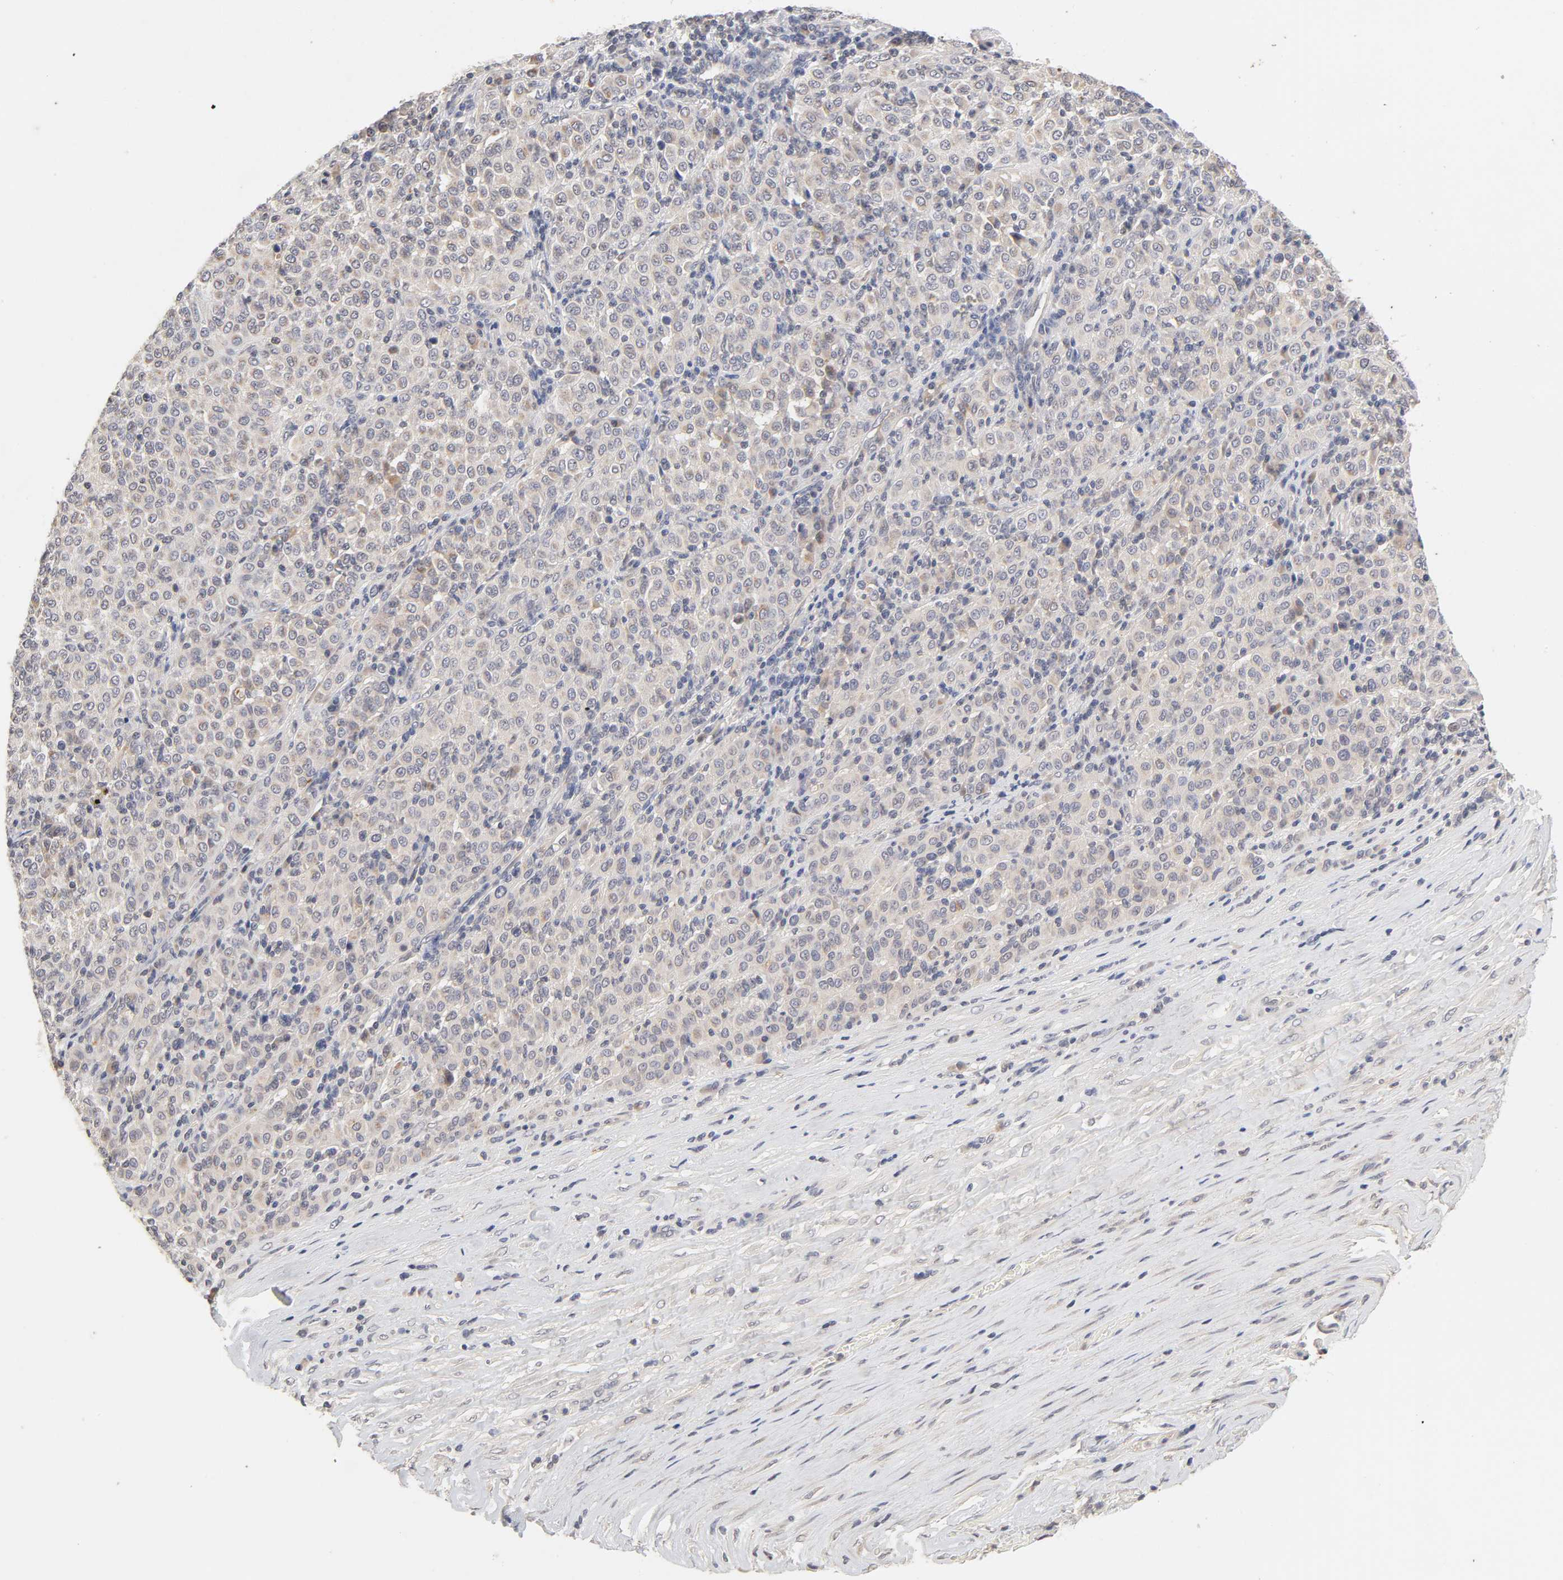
{"staining": {"intensity": "weak", "quantity": ">75%", "location": "cytoplasmic/membranous"}, "tissue": "melanoma", "cell_type": "Tumor cells", "image_type": "cancer", "snomed": [{"axis": "morphology", "description": "Malignant melanoma, Metastatic site"}, {"axis": "topography", "description": "Skin"}], "caption": "This histopathology image shows immunohistochemistry staining of human malignant melanoma (metastatic site), with low weak cytoplasmic/membranous expression in about >75% of tumor cells.", "gene": "CXADR", "patient": {"sex": "female", "age": 66}}